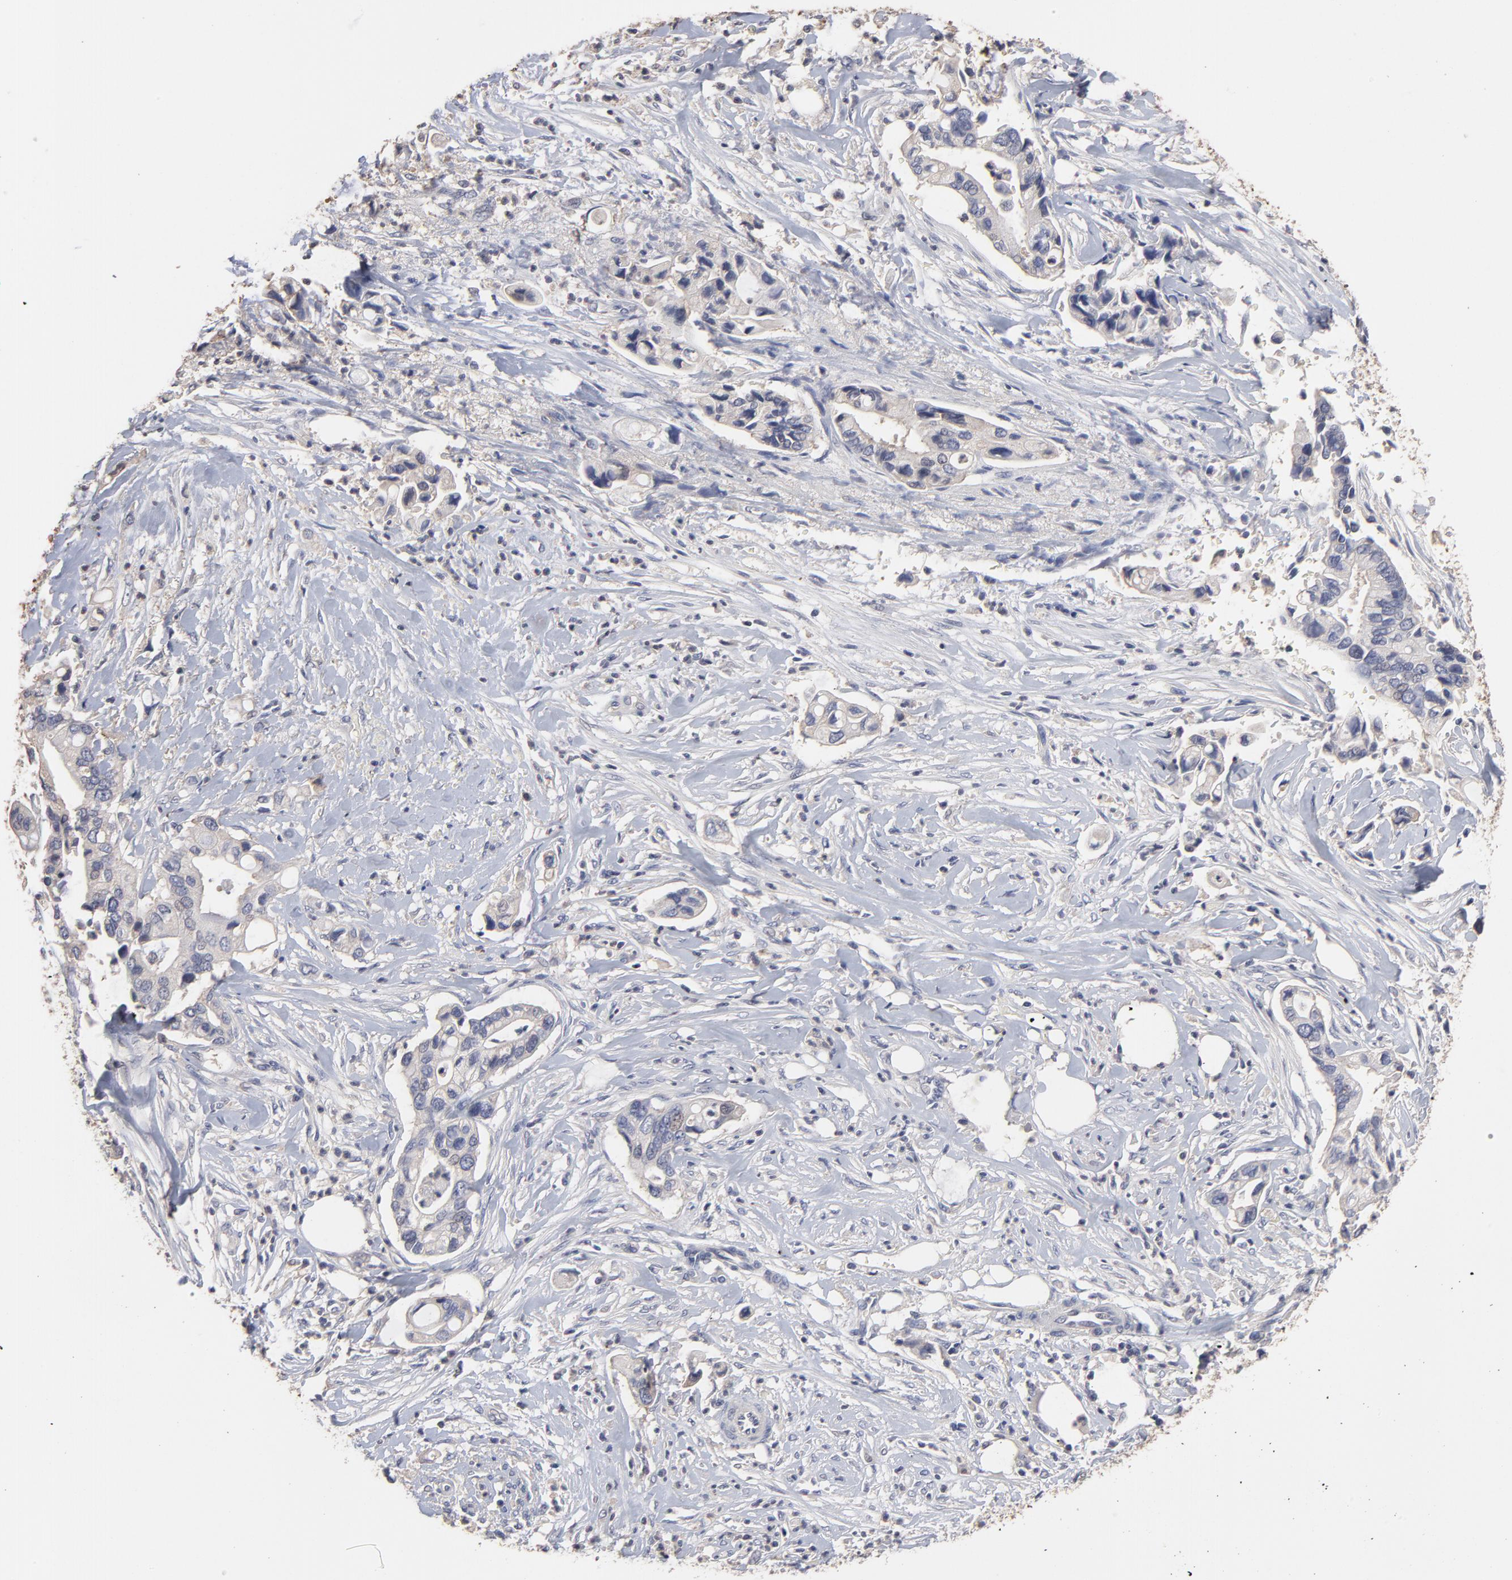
{"staining": {"intensity": "weak", "quantity": "<25%", "location": "cytoplasmic/membranous"}, "tissue": "pancreatic cancer", "cell_type": "Tumor cells", "image_type": "cancer", "snomed": [{"axis": "morphology", "description": "Adenocarcinoma, NOS"}, {"axis": "topography", "description": "Pancreas"}], "caption": "Tumor cells are negative for brown protein staining in adenocarcinoma (pancreatic).", "gene": "TANGO2", "patient": {"sex": "male", "age": 70}}